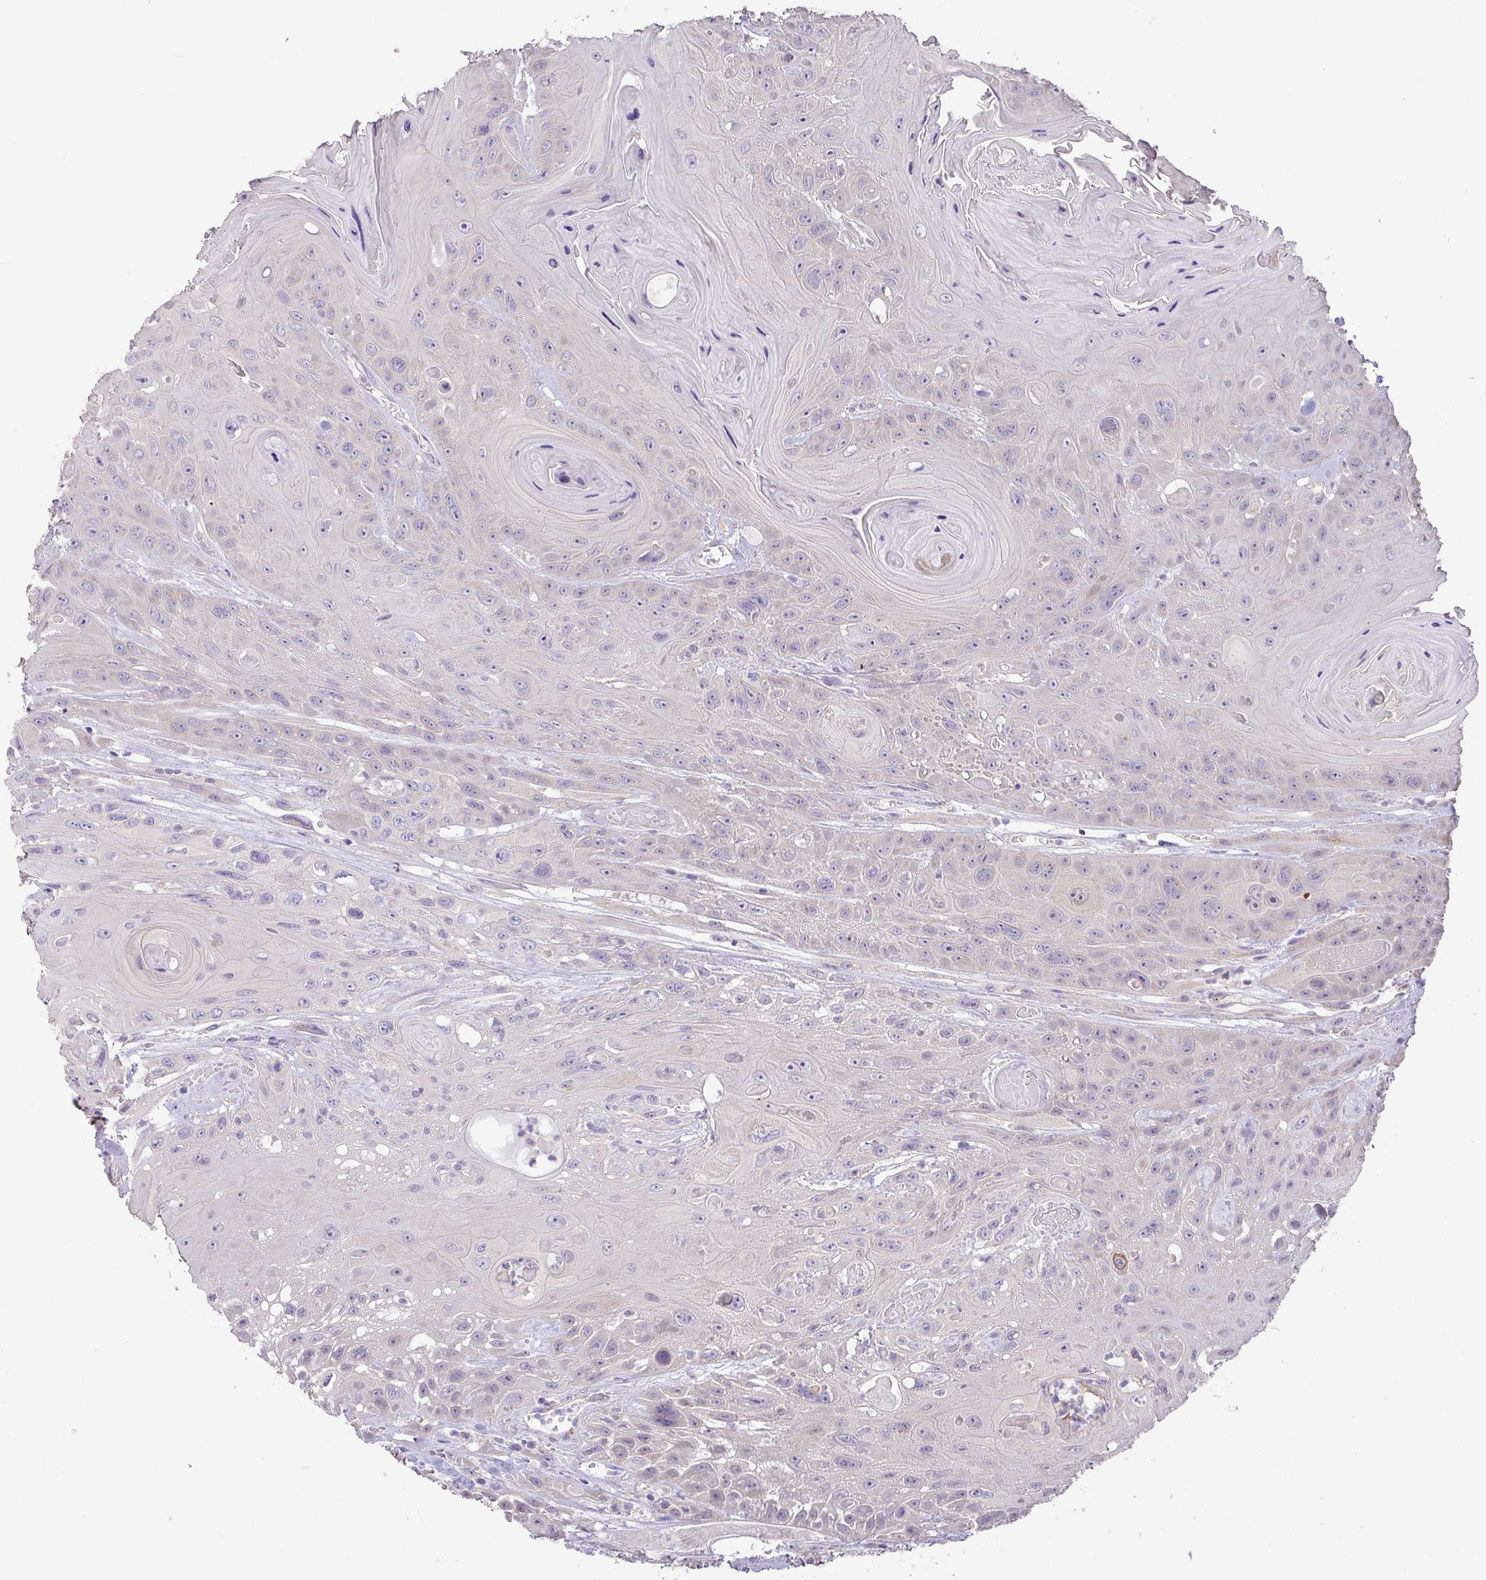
{"staining": {"intensity": "negative", "quantity": "none", "location": "none"}, "tissue": "head and neck cancer", "cell_type": "Tumor cells", "image_type": "cancer", "snomed": [{"axis": "morphology", "description": "Squamous cell carcinoma, NOS"}, {"axis": "topography", "description": "Head-Neck"}], "caption": "High magnification brightfield microscopy of head and neck cancer stained with DAB (brown) and counterstained with hematoxylin (blue): tumor cells show no significant expression.", "gene": "GALNT12", "patient": {"sex": "female", "age": 59}}